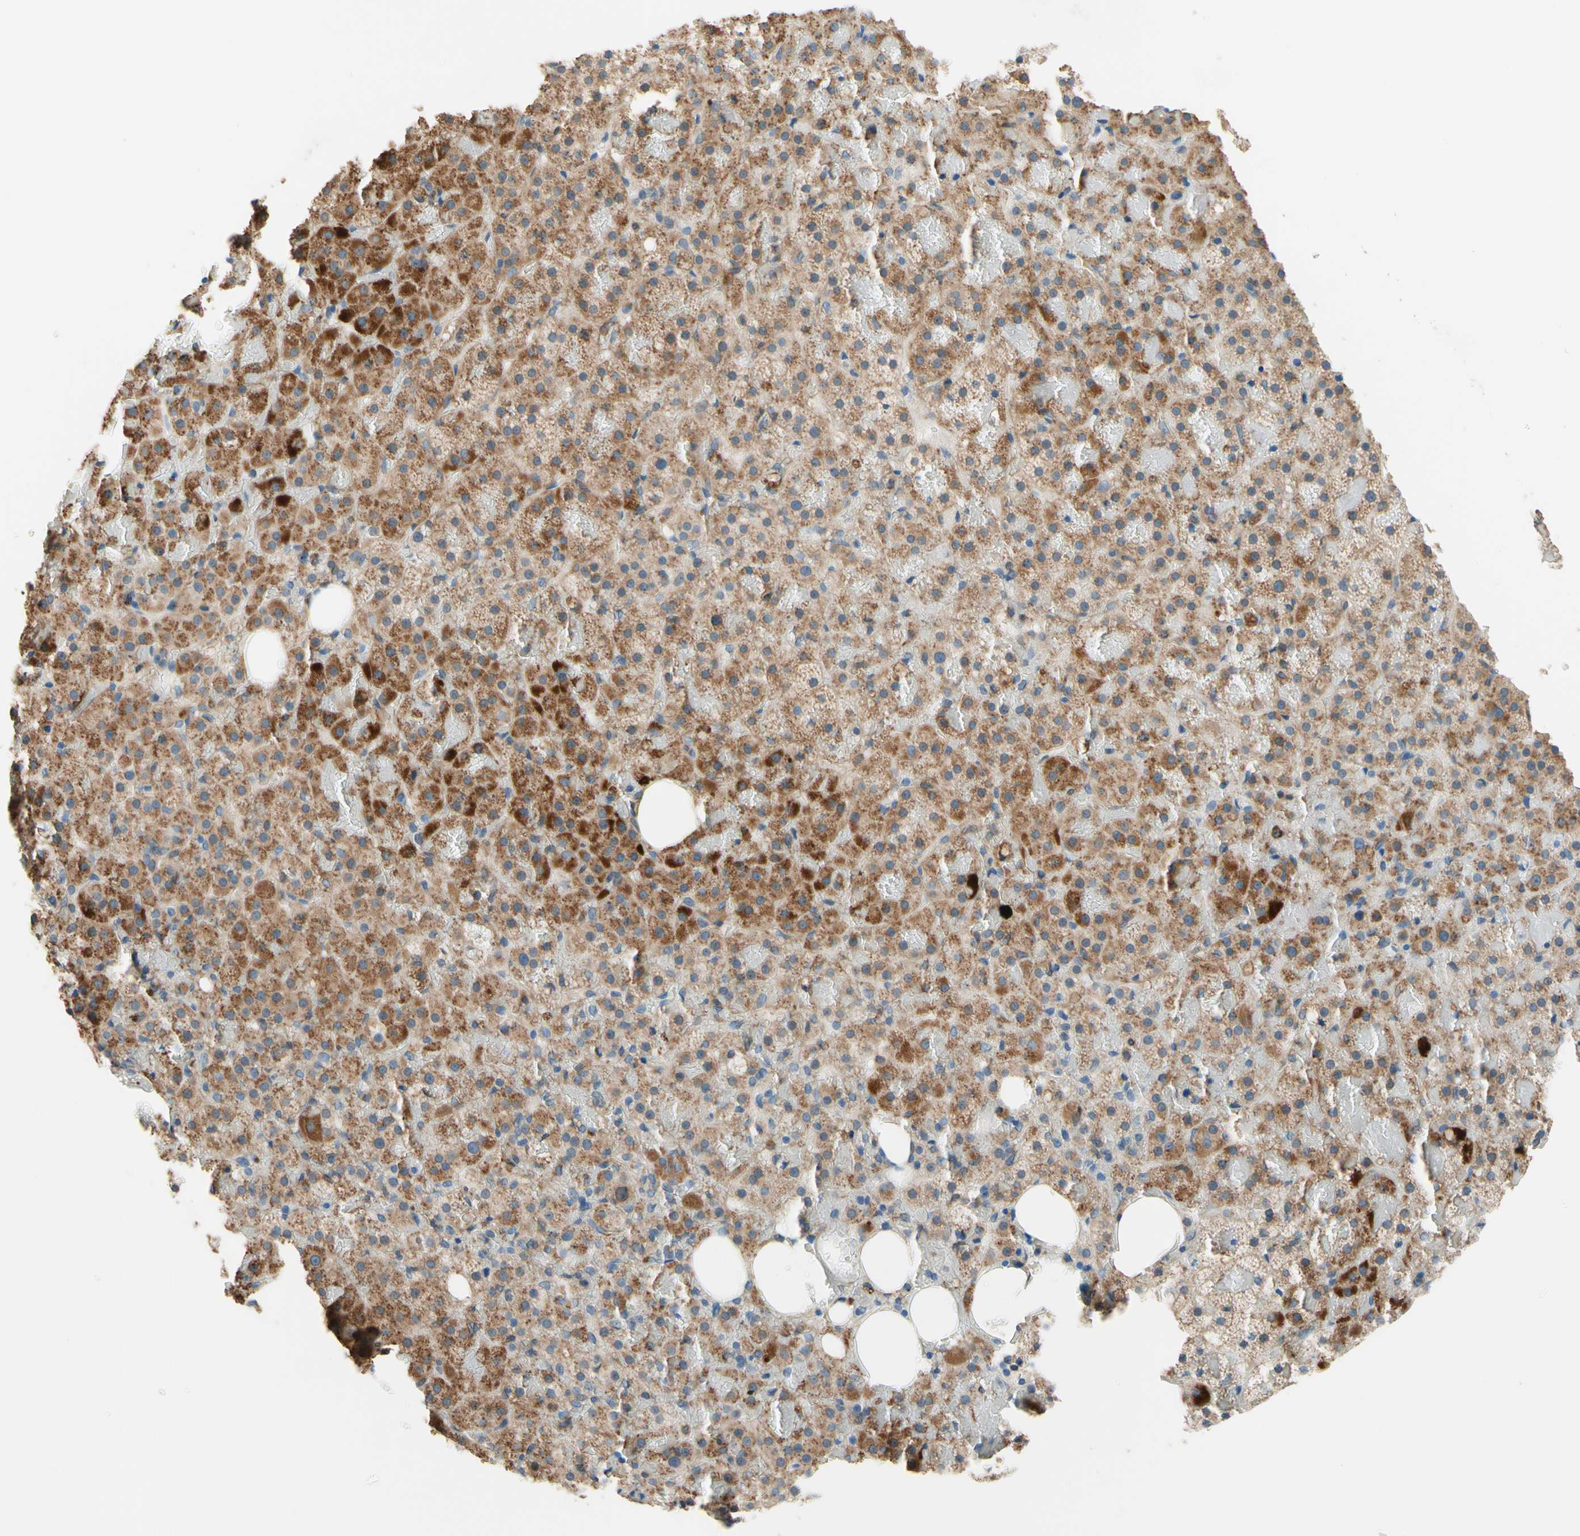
{"staining": {"intensity": "moderate", "quantity": "25%-75%", "location": "cytoplasmic/membranous"}, "tissue": "adrenal gland", "cell_type": "Glandular cells", "image_type": "normal", "snomed": [{"axis": "morphology", "description": "Normal tissue, NOS"}, {"axis": "topography", "description": "Adrenal gland"}], "caption": "Immunohistochemistry of normal adrenal gland exhibits medium levels of moderate cytoplasmic/membranous staining in approximately 25%-75% of glandular cells.", "gene": "SIGLEC9", "patient": {"sex": "female", "age": 59}}